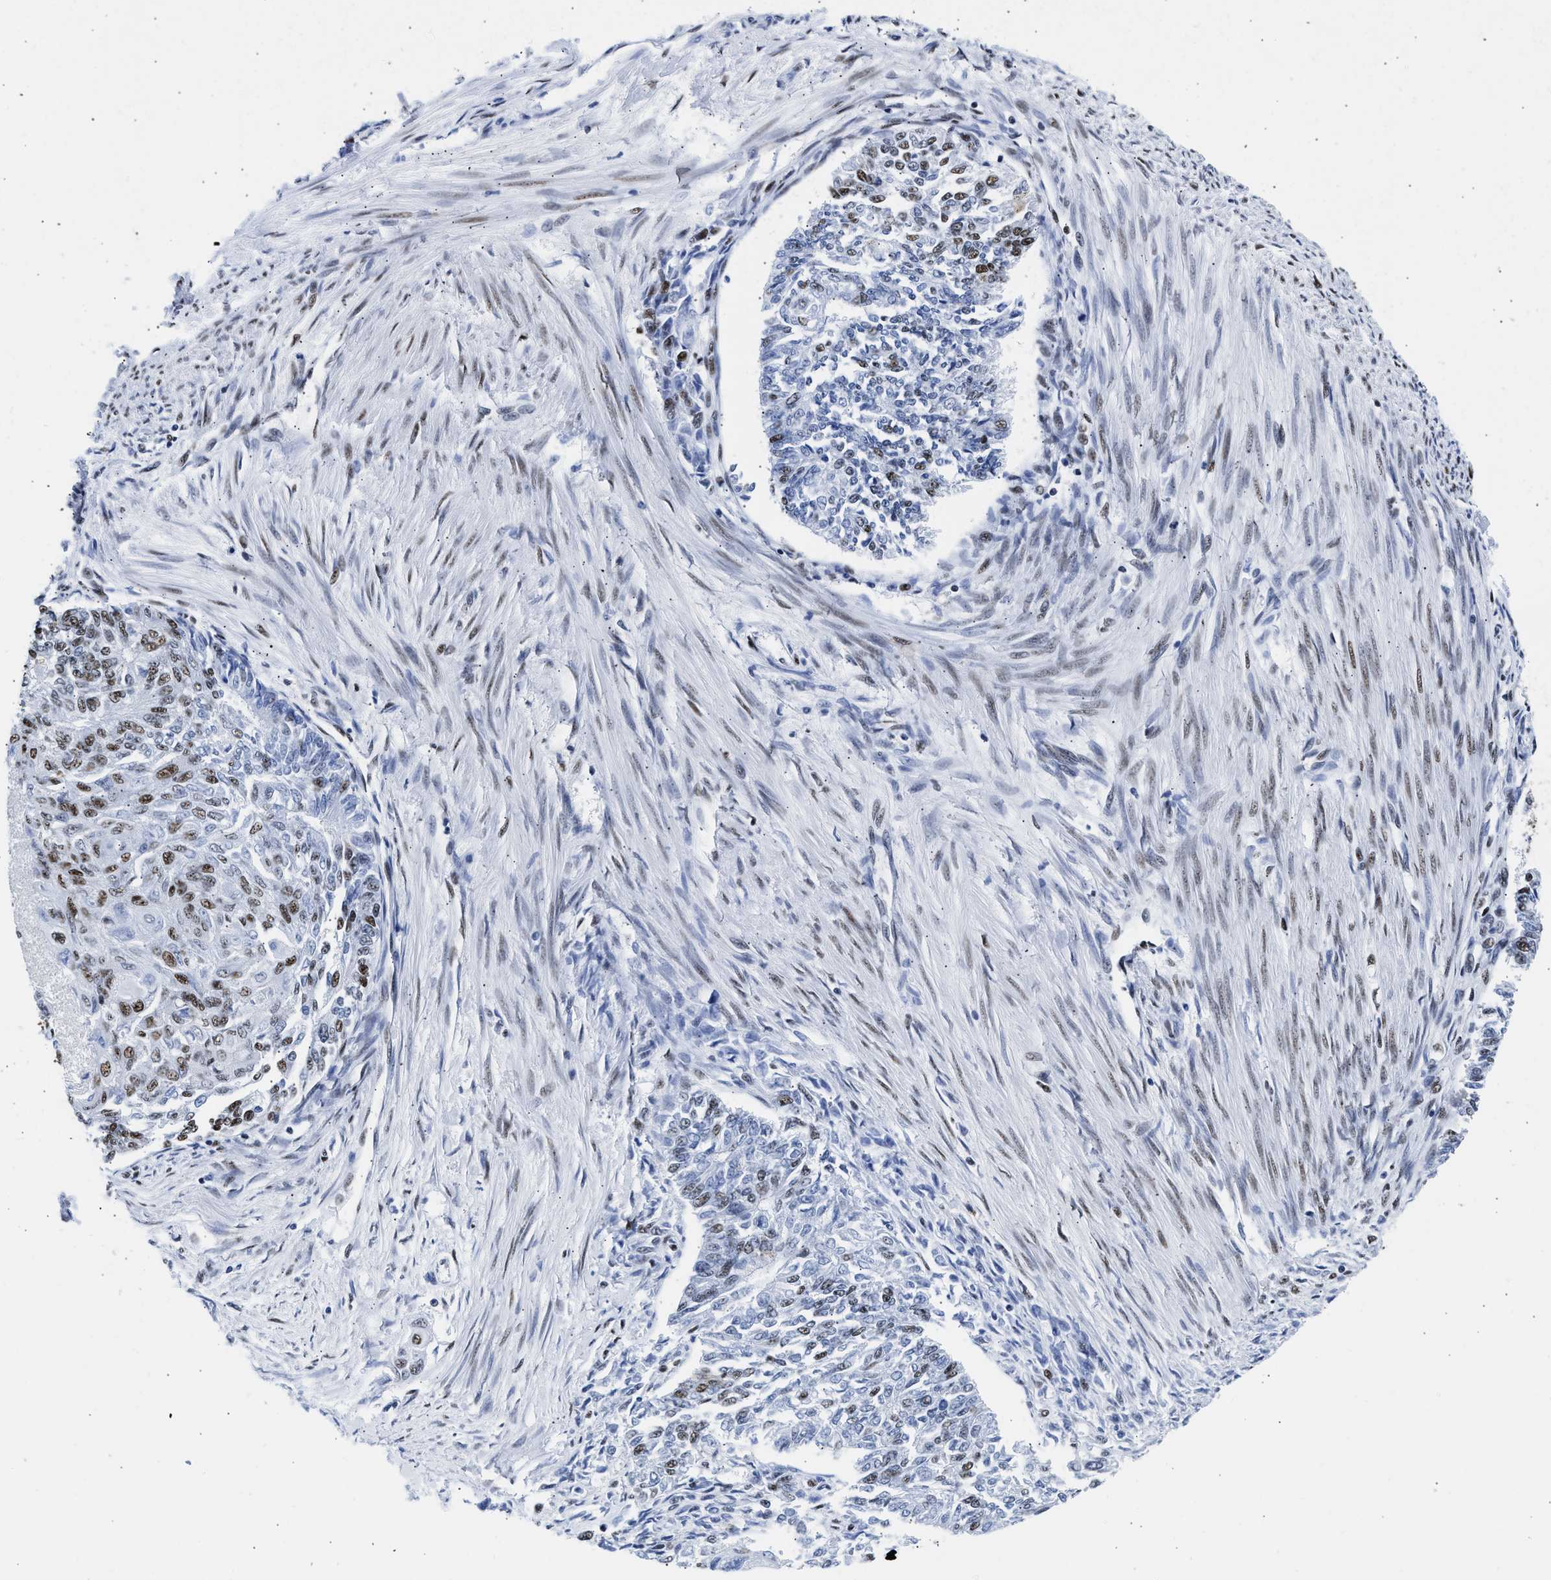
{"staining": {"intensity": "moderate", "quantity": "<25%", "location": "nuclear"}, "tissue": "endometrial cancer", "cell_type": "Tumor cells", "image_type": "cancer", "snomed": [{"axis": "morphology", "description": "Adenocarcinoma, NOS"}, {"axis": "topography", "description": "Endometrium"}], "caption": "An immunohistochemistry (IHC) image of neoplastic tissue is shown. Protein staining in brown labels moderate nuclear positivity in adenocarcinoma (endometrial) within tumor cells.", "gene": "RBM8A", "patient": {"sex": "female", "age": 32}}